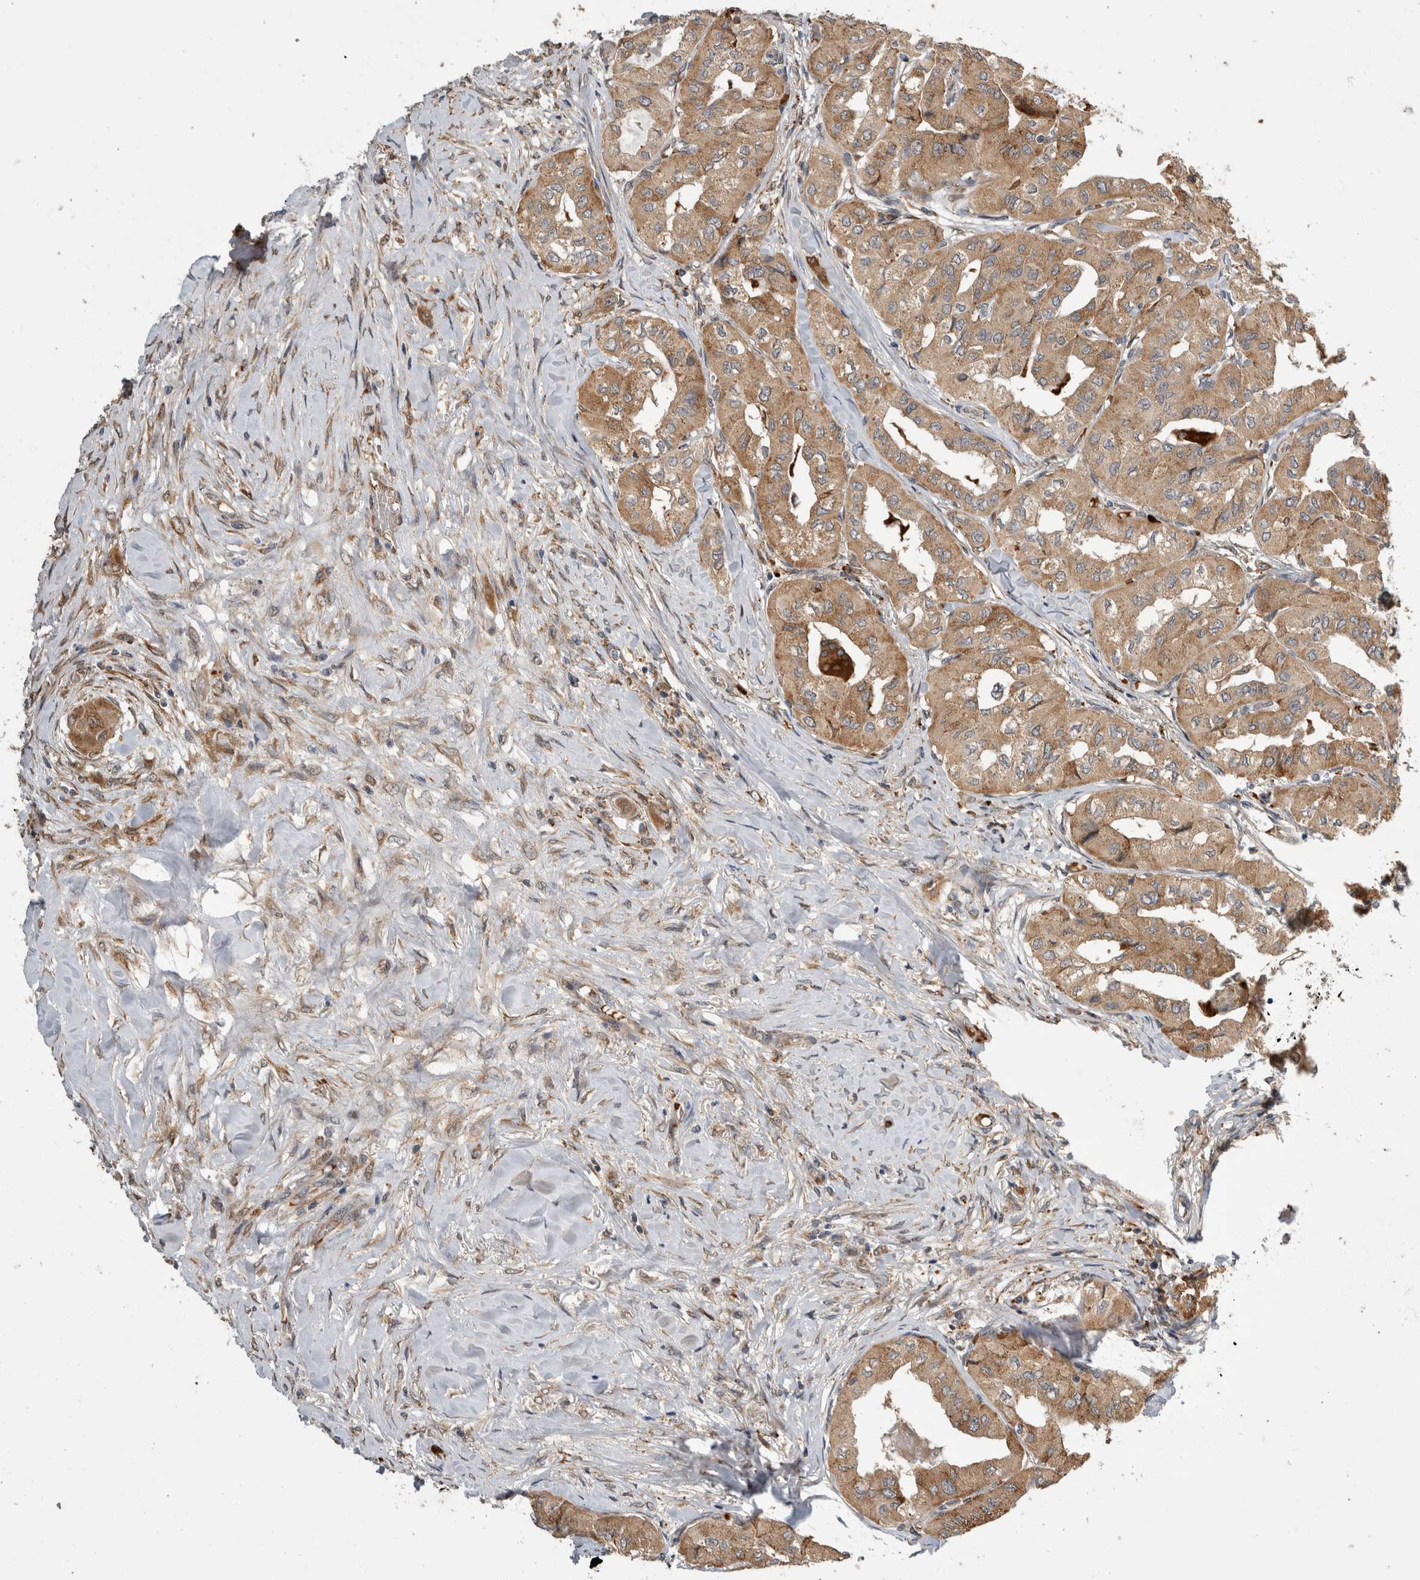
{"staining": {"intensity": "moderate", "quantity": ">75%", "location": "cytoplasmic/membranous"}, "tissue": "thyroid cancer", "cell_type": "Tumor cells", "image_type": "cancer", "snomed": [{"axis": "morphology", "description": "Papillary adenocarcinoma, NOS"}, {"axis": "topography", "description": "Thyroid gland"}], "caption": "DAB (3,3'-diaminobenzidine) immunohistochemical staining of papillary adenocarcinoma (thyroid) demonstrates moderate cytoplasmic/membranous protein expression in approximately >75% of tumor cells. The staining is performed using DAB brown chromogen to label protein expression. The nuclei are counter-stained blue using hematoxylin.", "gene": "APOL2", "patient": {"sex": "female", "age": 59}}